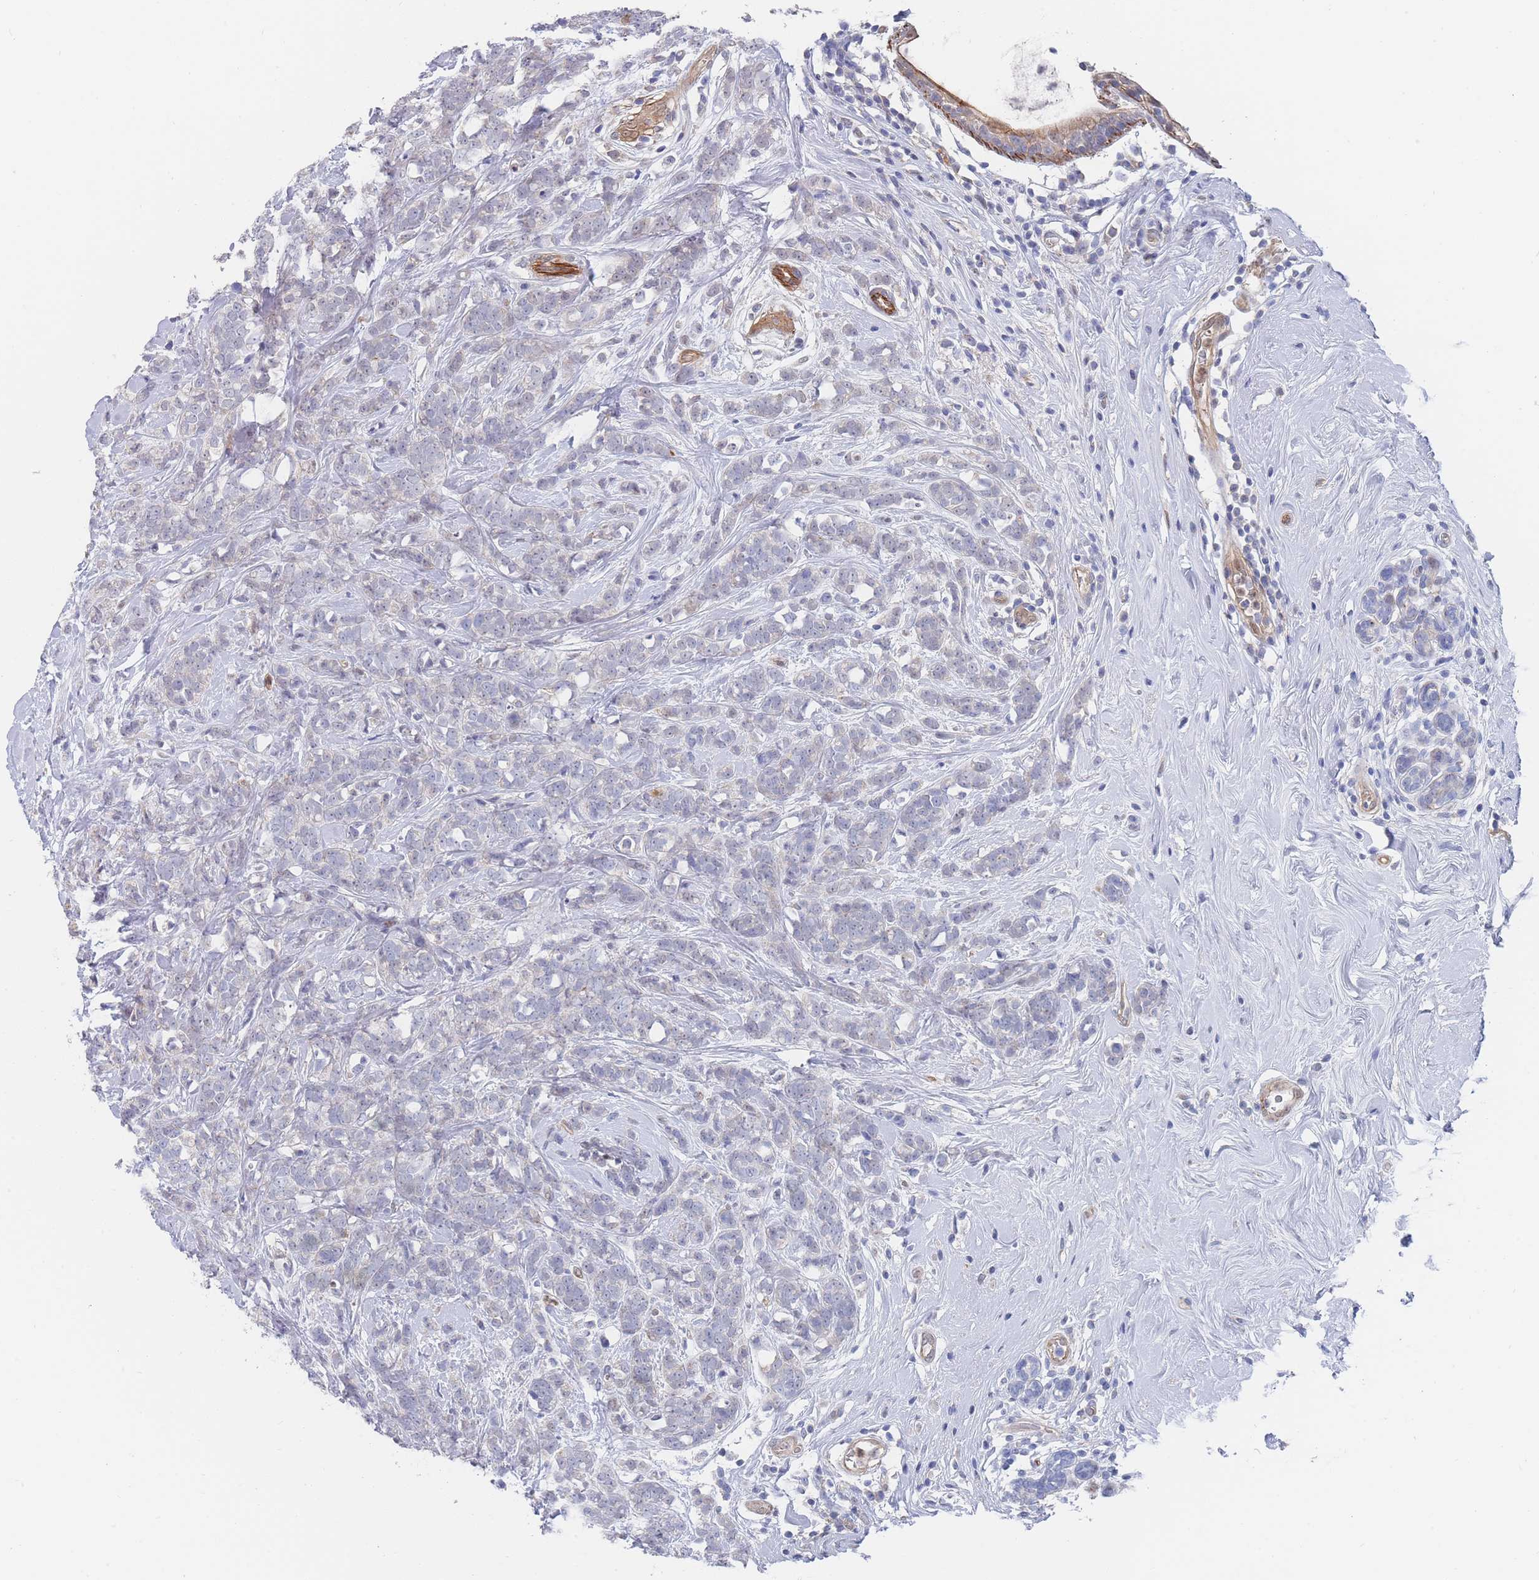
{"staining": {"intensity": "negative", "quantity": "none", "location": "none"}, "tissue": "breast cancer", "cell_type": "Tumor cells", "image_type": "cancer", "snomed": [{"axis": "morphology", "description": "Lobular carcinoma"}, {"axis": "topography", "description": "Breast"}], "caption": "Image shows no significant protein expression in tumor cells of breast lobular carcinoma. The staining was performed using DAB (3,3'-diaminobenzidine) to visualize the protein expression in brown, while the nuclei were stained in blue with hematoxylin (Magnification: 20x).", "gene": "G6PC1", "patient": {"sex": "female", "age": 58}}